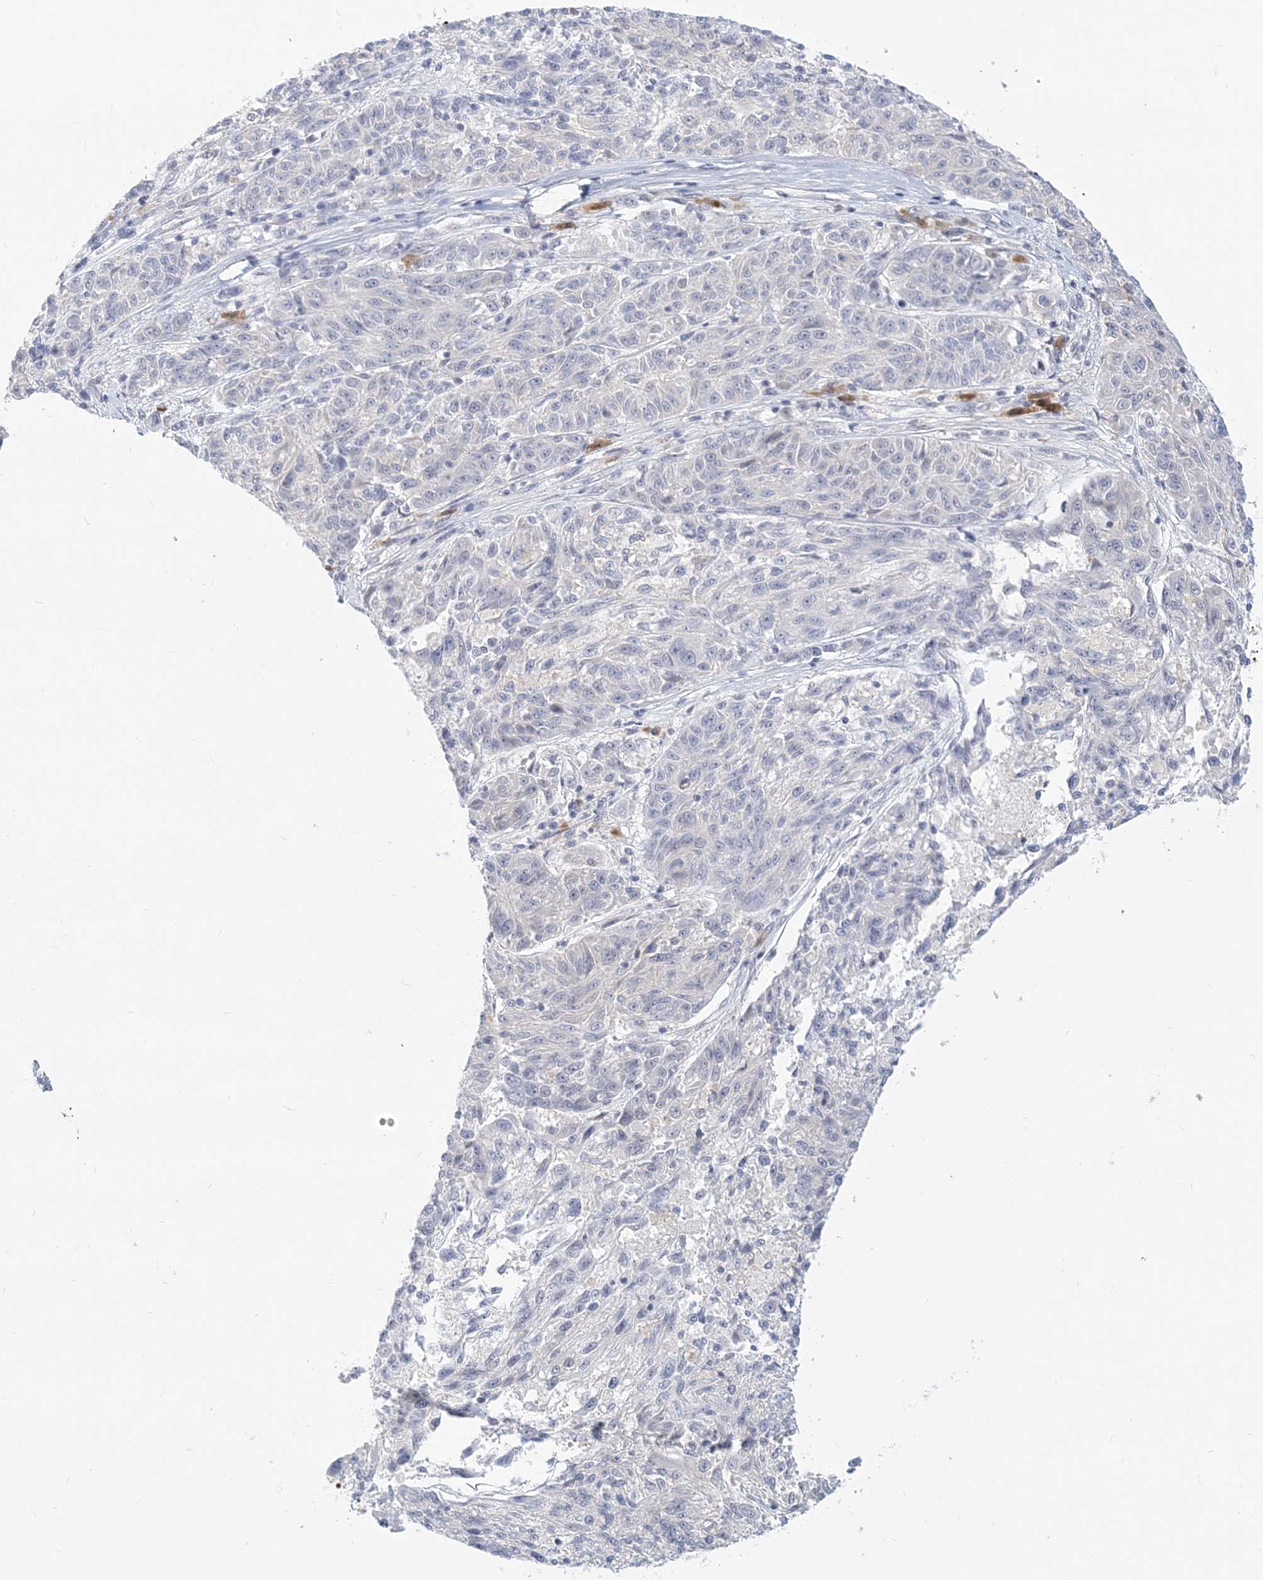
{"staining": {"intensity": "negative", "quantity": "none", "location": "none"}, "tissue": "melanoma", "cell_type": "Tumor cells", "image_type": "cancer", "snomed": [{"axis": "morphology", "description": "Malignant melanoma, NOS"}, {"axis": "topography", "description": "Skin"}], "caption": "High magnification brightfield microscopy of malignant melanoma stained with DAB (3,3'-diaminobenzidine) (brown) and counterstained with hematoxylin (blue): tumor cells show no significant positivity.", "gene": "GMPPA", "patient": {"sex": "male", "age": 53}}